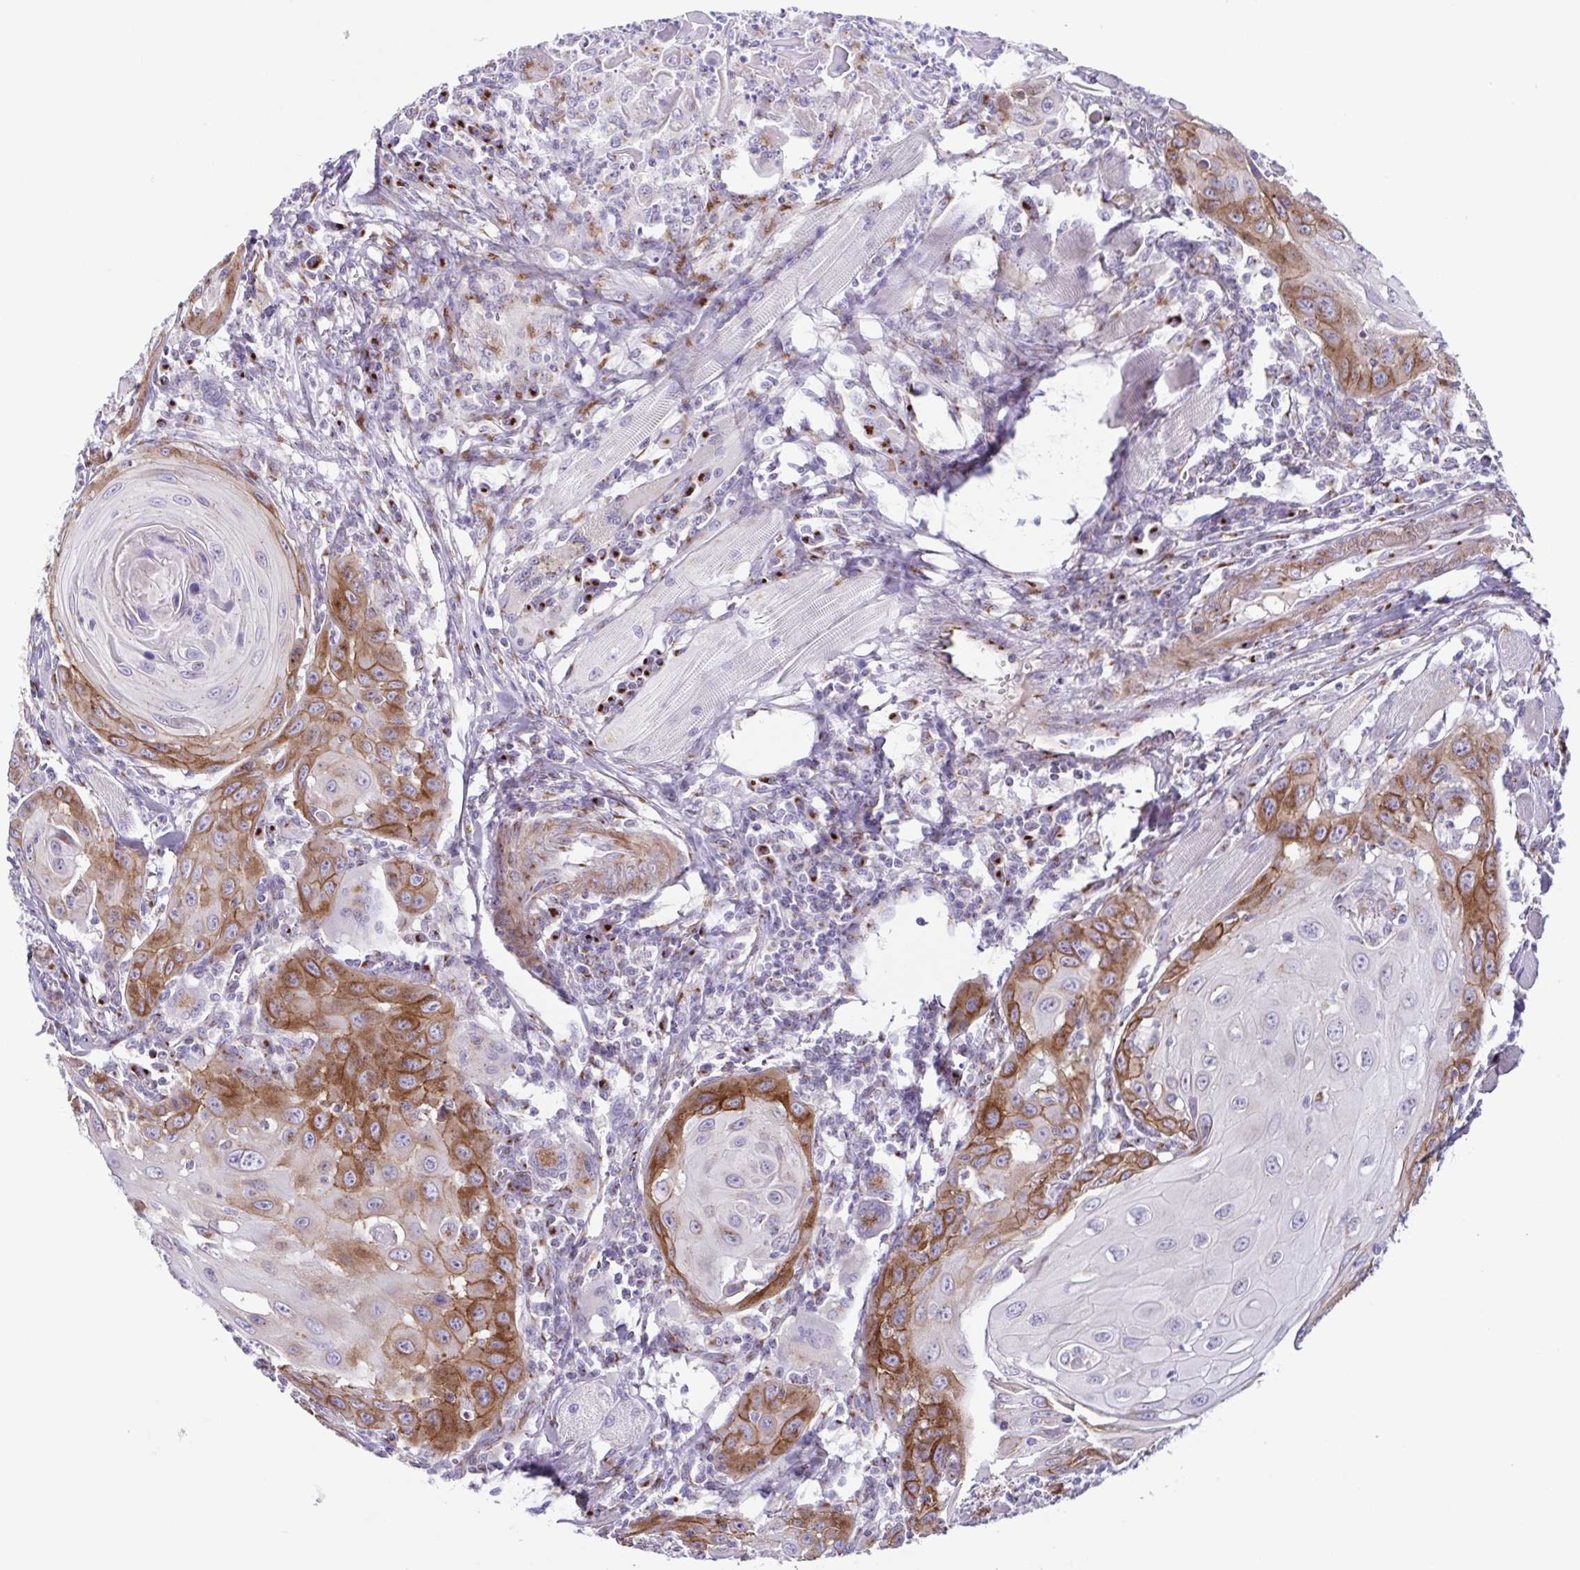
{"staining": {"intensity": "strong", "quantity": "<25%", "location": "cytoplasmic/membranous"}, "tissue": "head and neck cancer", "cell_type": "Tumor cells", "image_type": "cancer", "snomed": [{"axis": "morphology", "description": "Squamous cell carcinoma, NOS"}, {"axis": "topography", "description": "Head-Neck"}], "caption": "Strong cytoplasmic/membranous positivity is appreciated in about <25% of tumor cells in head and neck cancer. (DAB (3,3'-diaminobenzidine) IHC with brightfield microscopy, high magnification).", "gene": "COL17A1", "patient": {"sex": "female", "age": 80}}